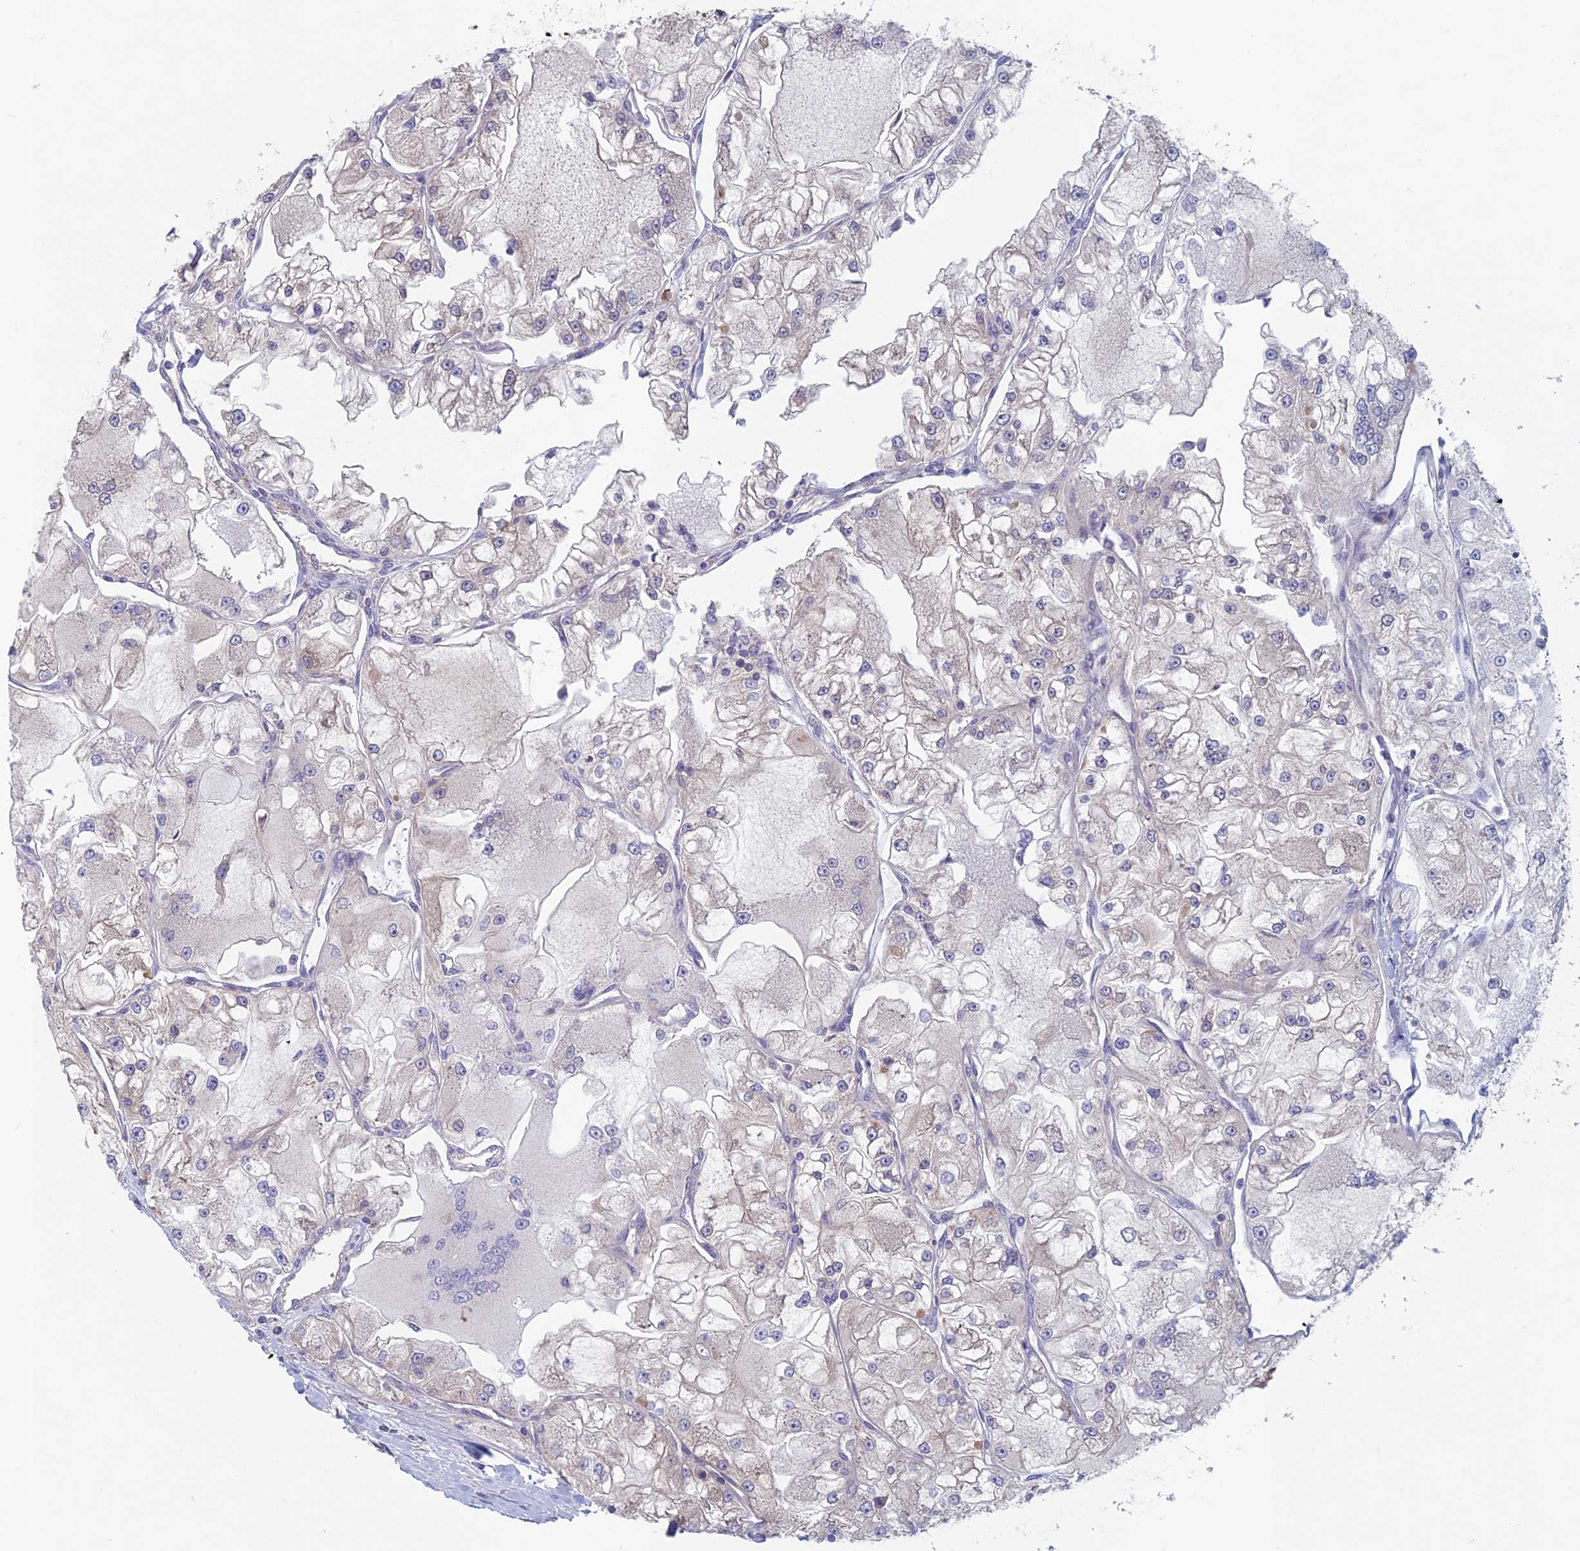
{"staining": {"intensity": "negative", "quantity": "none", "location": "none"}, "tissue": "renal cancer", "cell_type": "Tumor cells", "image_type": "cancer", "snomed": [{"axis": "morphology", "description": "Adenocarcinoma, NOS"}, {"axis": "topography", "description": "Kidney"}], "caption": "This image is of renal cancer stained with IHC to label a protein in brown with the nuclei are counter-stained blue. There is no staining in tumor cells. (Immunohistochemistry (ihc), brightfield microscopy, high magnification).", "gene": "DNM1L", "patient": {"sex": "female", "age": 72}}